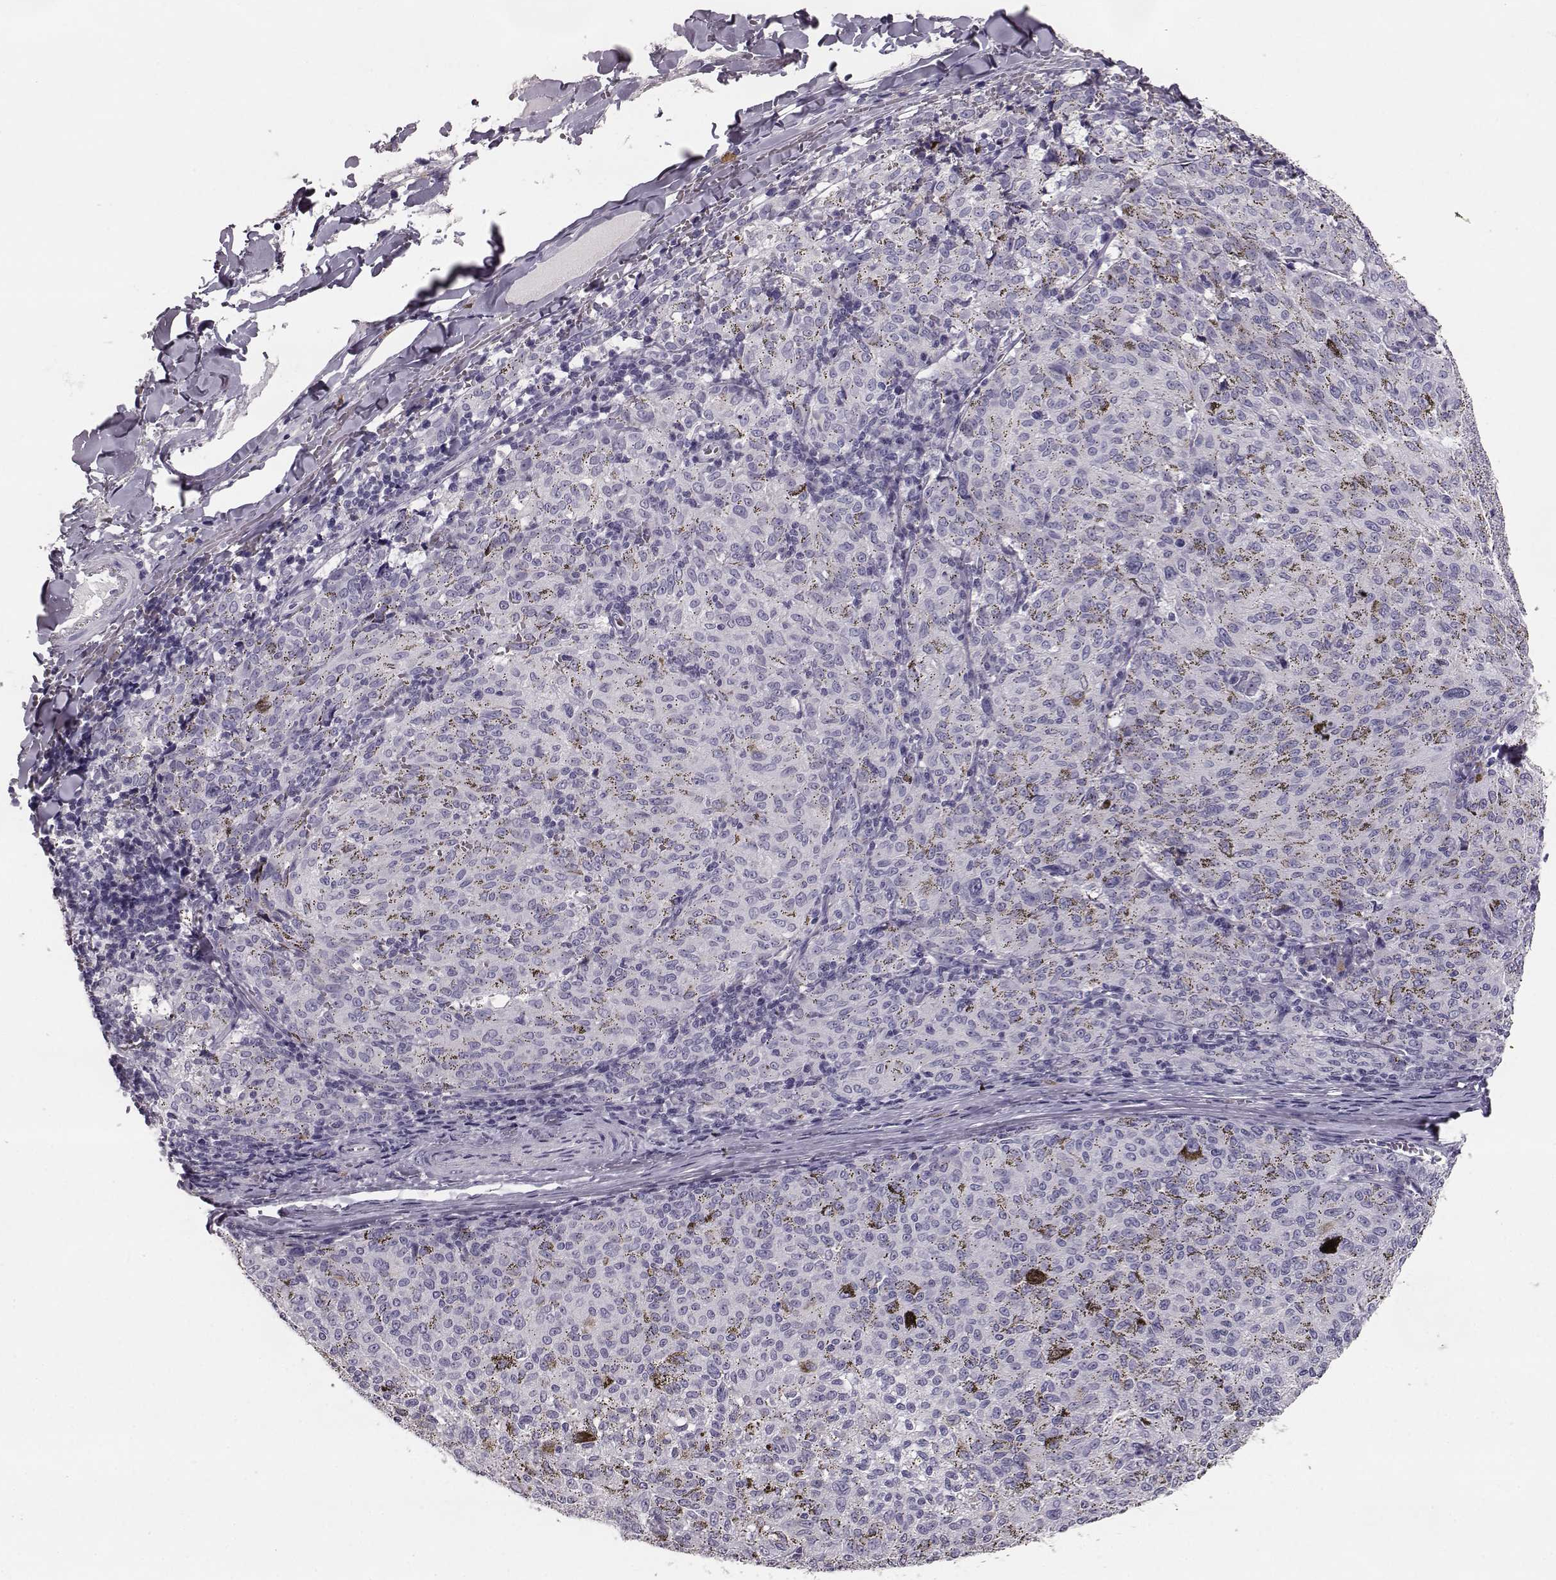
{"staining": {"intensity": "negative", "quantity": "none", "location": "none"}, "tissue": "melanoma", "cell_type": "Tumor cells", "image_type": "cancer", "snomed": [{"axis": "morphology", "description": "Malignant melanoma, NOS"}, {"axis": "topography", "description": "Skin"}], "caption": "An immunohistochemistry (IHC) image of malignant melanoma is shown. There is no staining in tumor cells of malignant melanoma.", "gene": "NPTXR", "patient": {"sex": "female", "age": 72}}